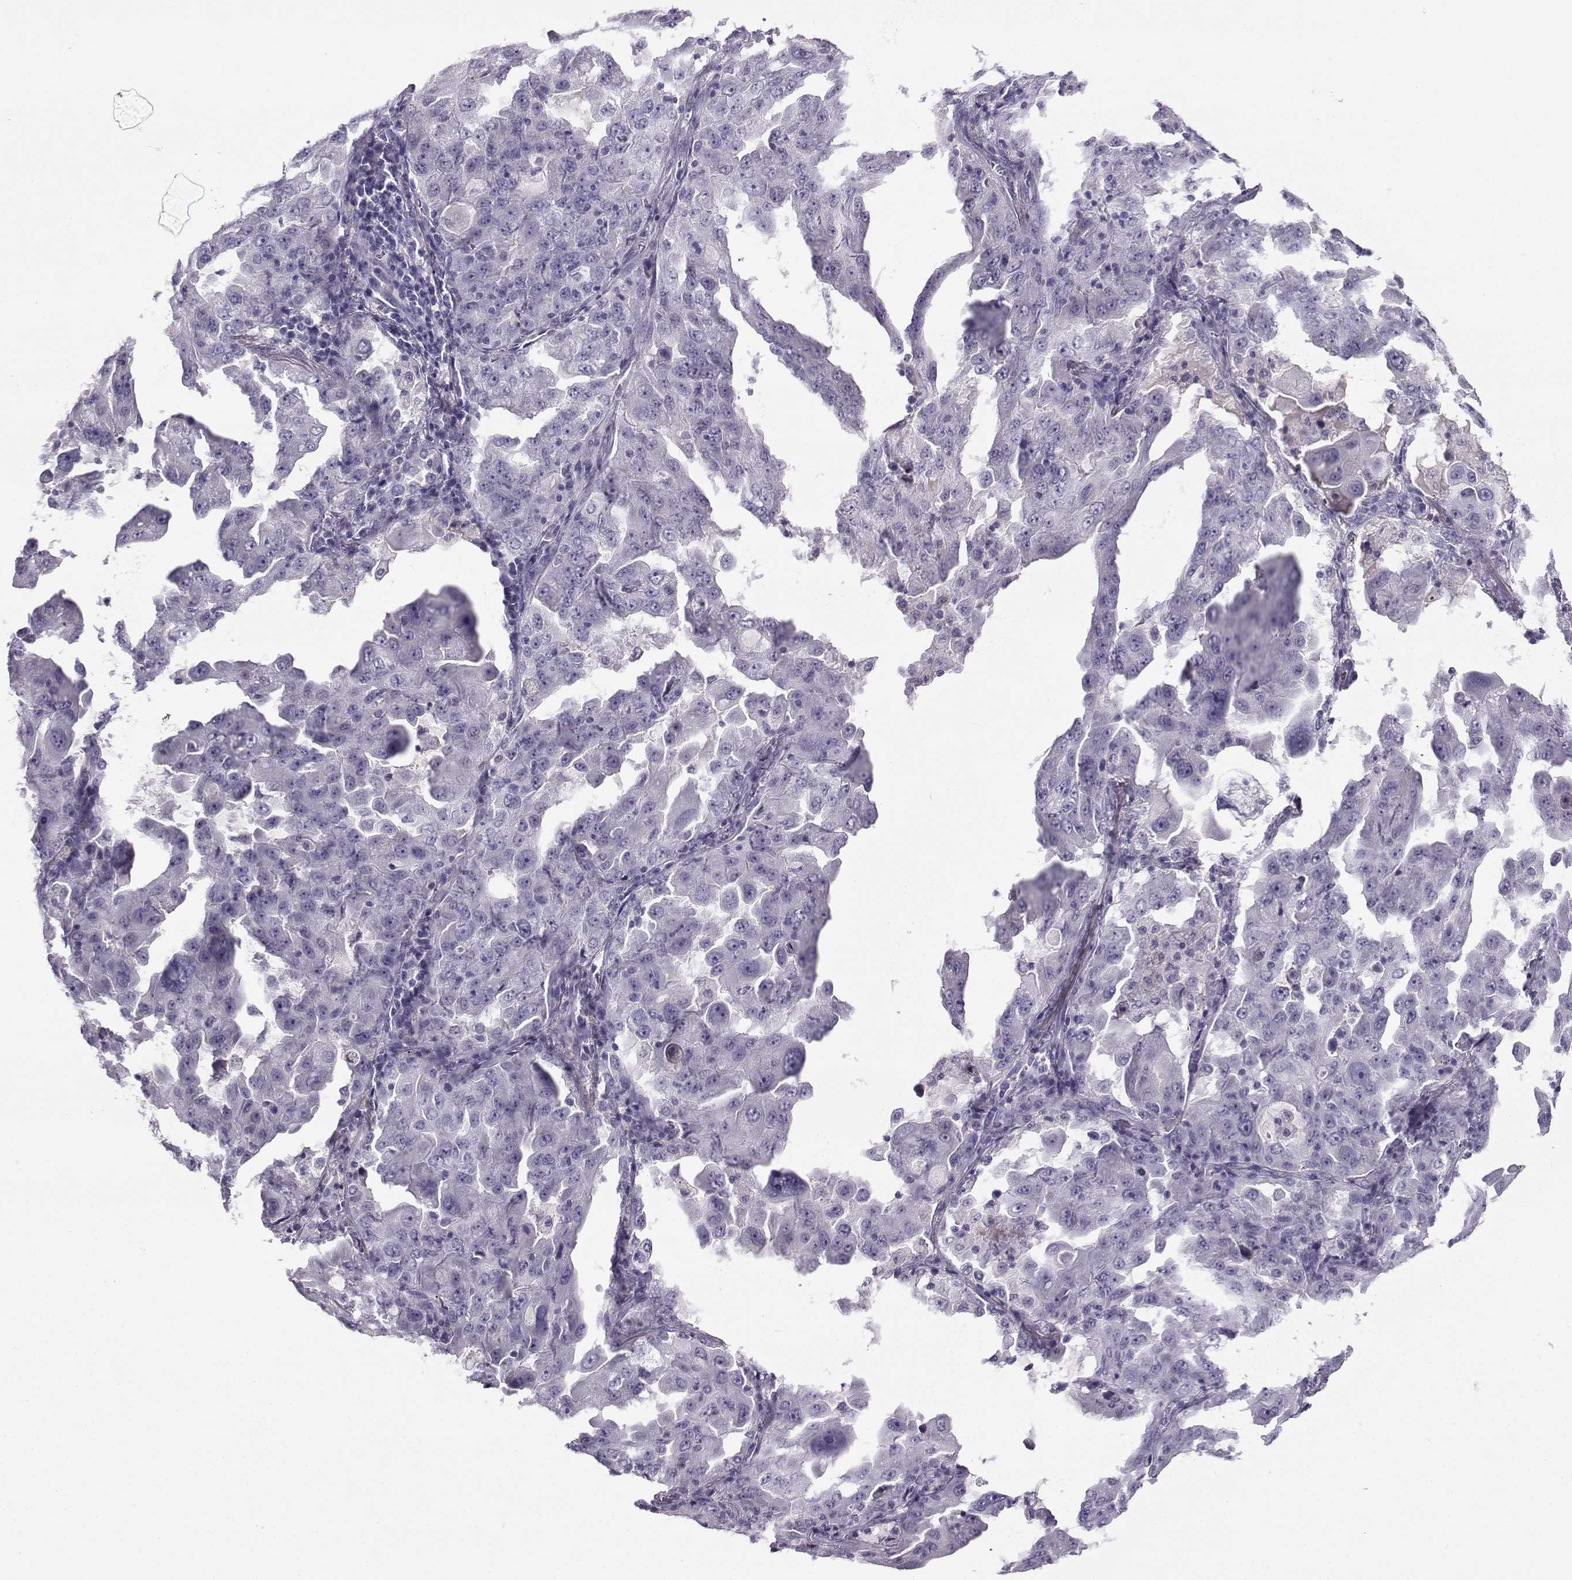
{"staining": {"intensity": "negative", "quantity": "none", "location": "none"}, "tissue": "lung cancer", "cell_type": "Tumor cells", "image_type": "cancer", "snomed": [{"axis": "morphology", "description": "Adenocarcinoma, NOS"}, {"axis": "topography", "description": "Lung"}], "caption": "The IHC image has no significant positivity in tumor cells of adenocarcinoma (lung) tissue.", "gene": "ARMC2", "patient": {"sex": "female", "age": 61}}